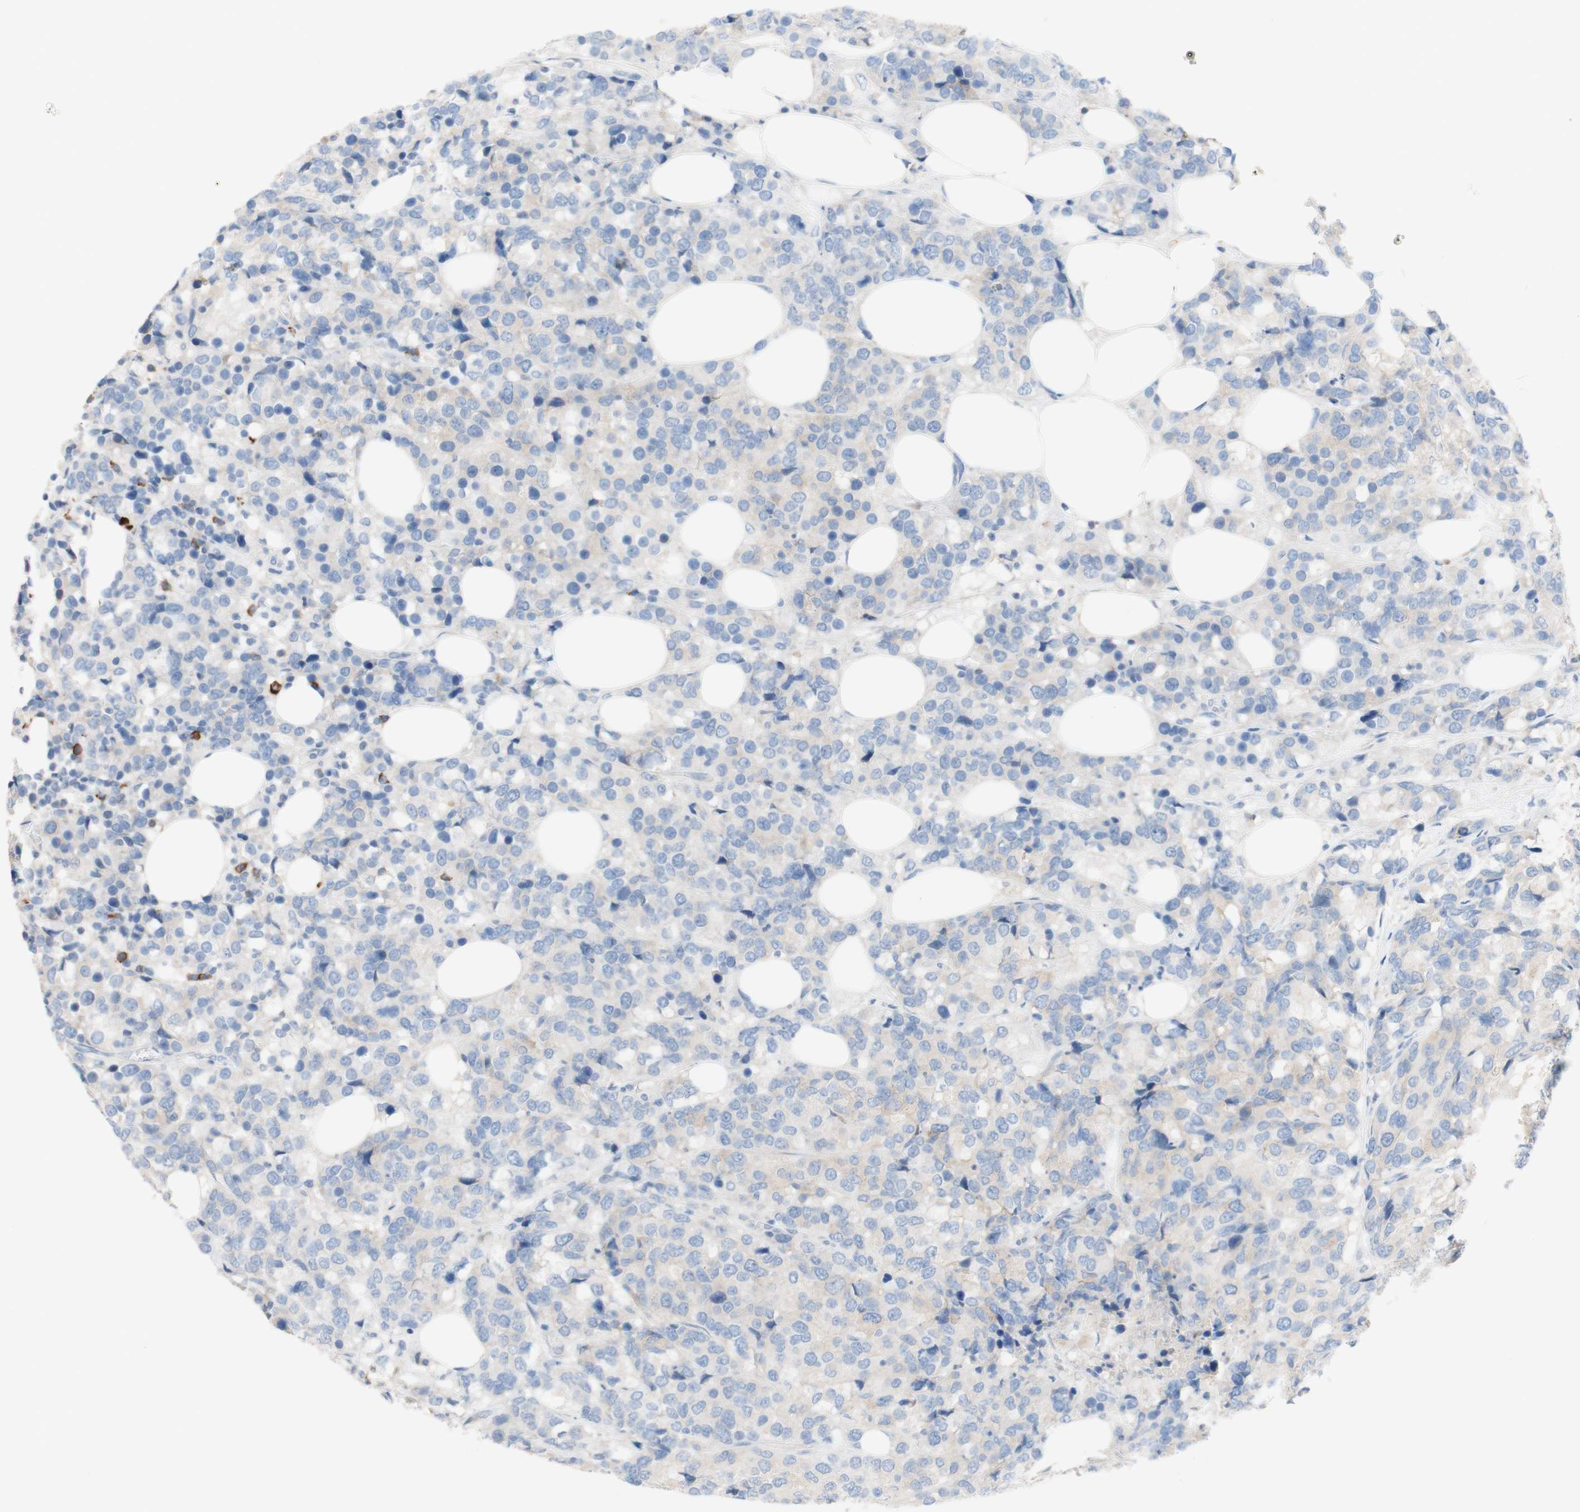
{"staining": {"intensity": "weak", "quantity": "25%-75%", "location": "cytoplasmic/membranous"}, "tissue": "breast cancer", "cell_type": "Tumor cells", "image_type": "cancer", "snomed": [{"axis": "morphology", "description": "Lobular carcinoma"}, {"axis": "topography", "description": "Breast"}], "caption": "Brown immunohistochemical staining in human lobular carcinoma (breast) exhibits weak cytoplasmic/membranous positivity in approximately 25%-75% of tumor cells. (Brightfield microscopy of DAB IHC at high magnification).", "gene": "PACSIN1", "patient": {"sex": "female", "age": 59}}